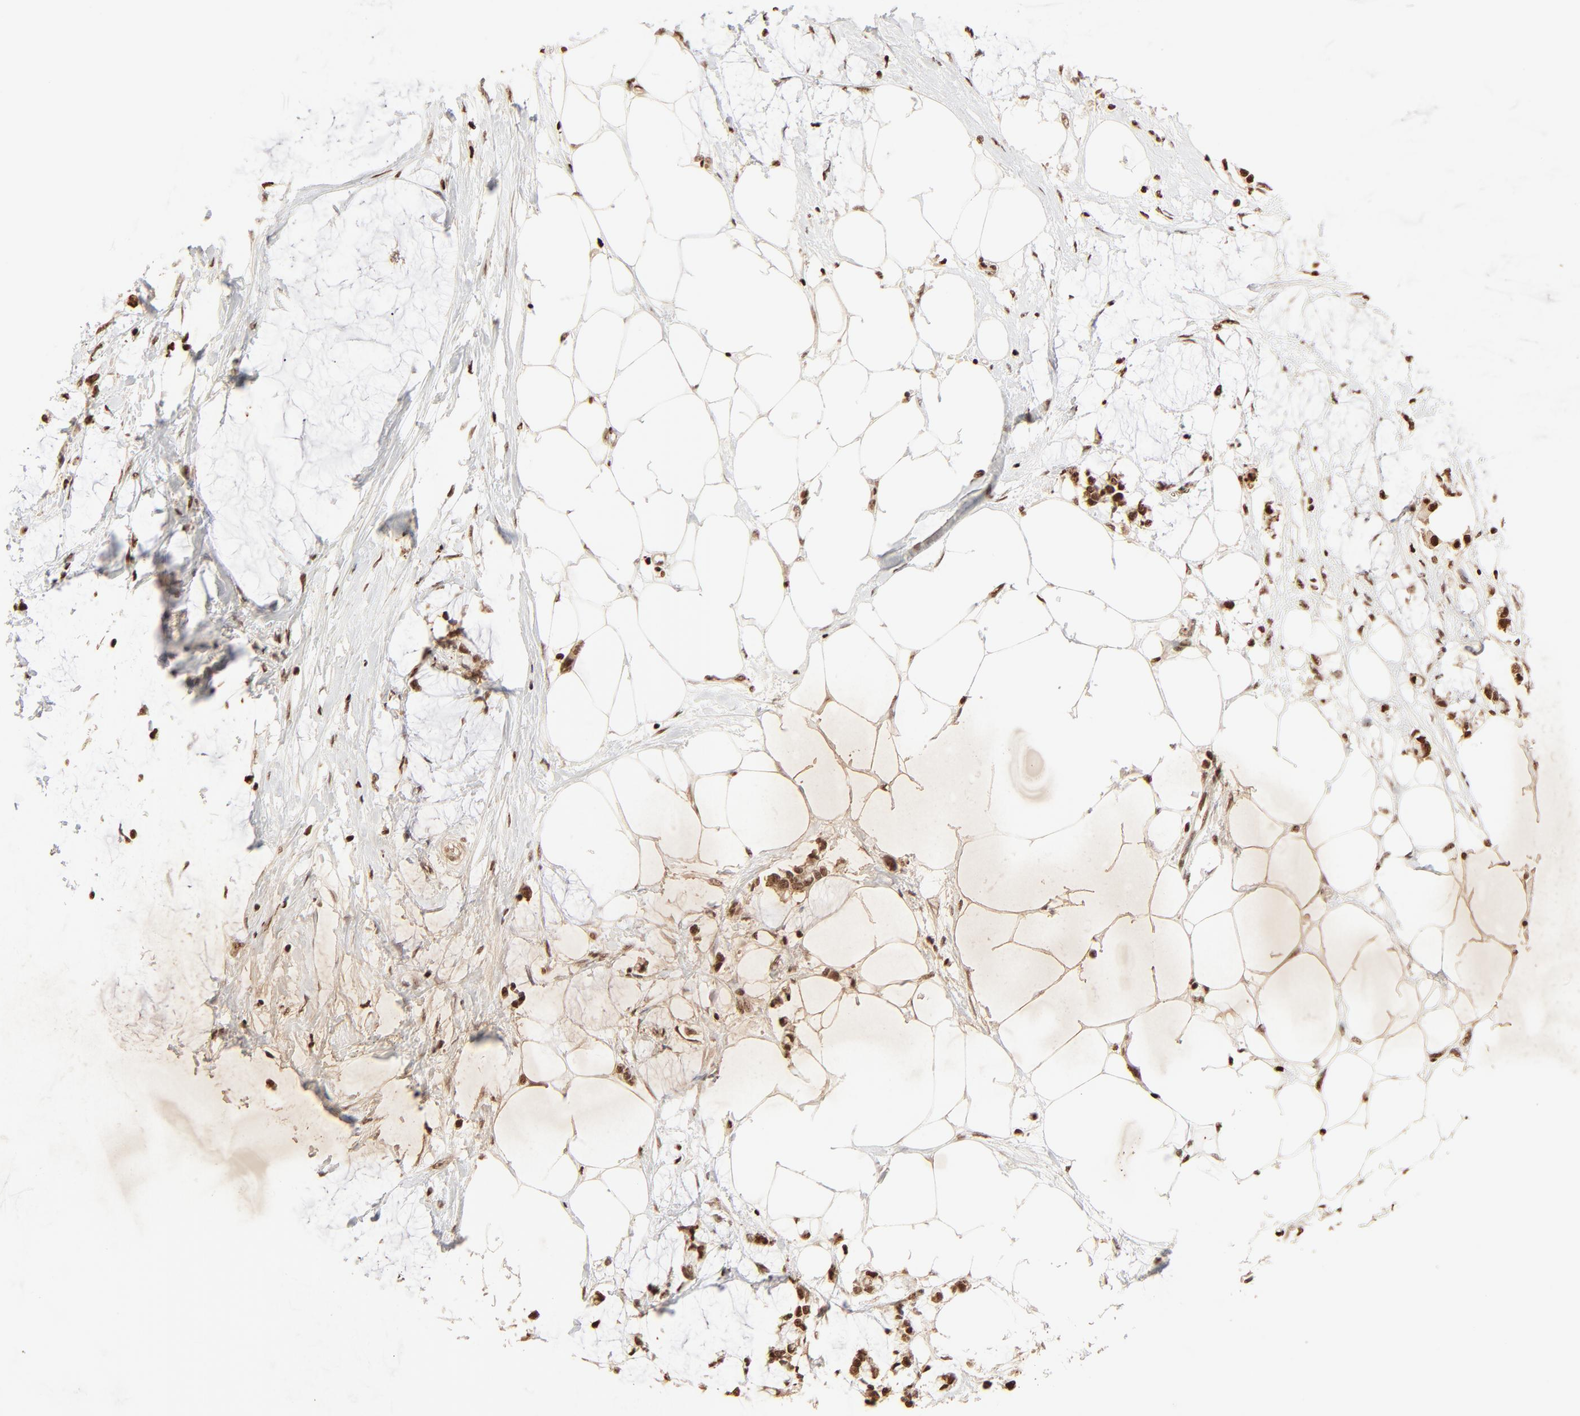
{"staining": {"intensity": "strong", "quantity": ">75%", "location": "nuclear"}, "tissue": "colorectal cancer", "cell_type": "Tumor cells", "image_type": "cancer", "snomed": [{"axis": "morphology", "description": "Normal tissue, NOS"}, {"axis": "morphology", "description": "Adenocarcinoma, NOS"}, {"axis": "topography", "description": "Colon"}, {"axis": "topography", "description": "Peripheral nerve tissue"}], "caption": "Colorectal adenocarcinoma tissue exhibits strong nuclear expression in approximately >75% of tumor cells, visualized by immunohistochemistry.", "gene": "FAM50A", "patient": {"sex": "male", "age": 14}}